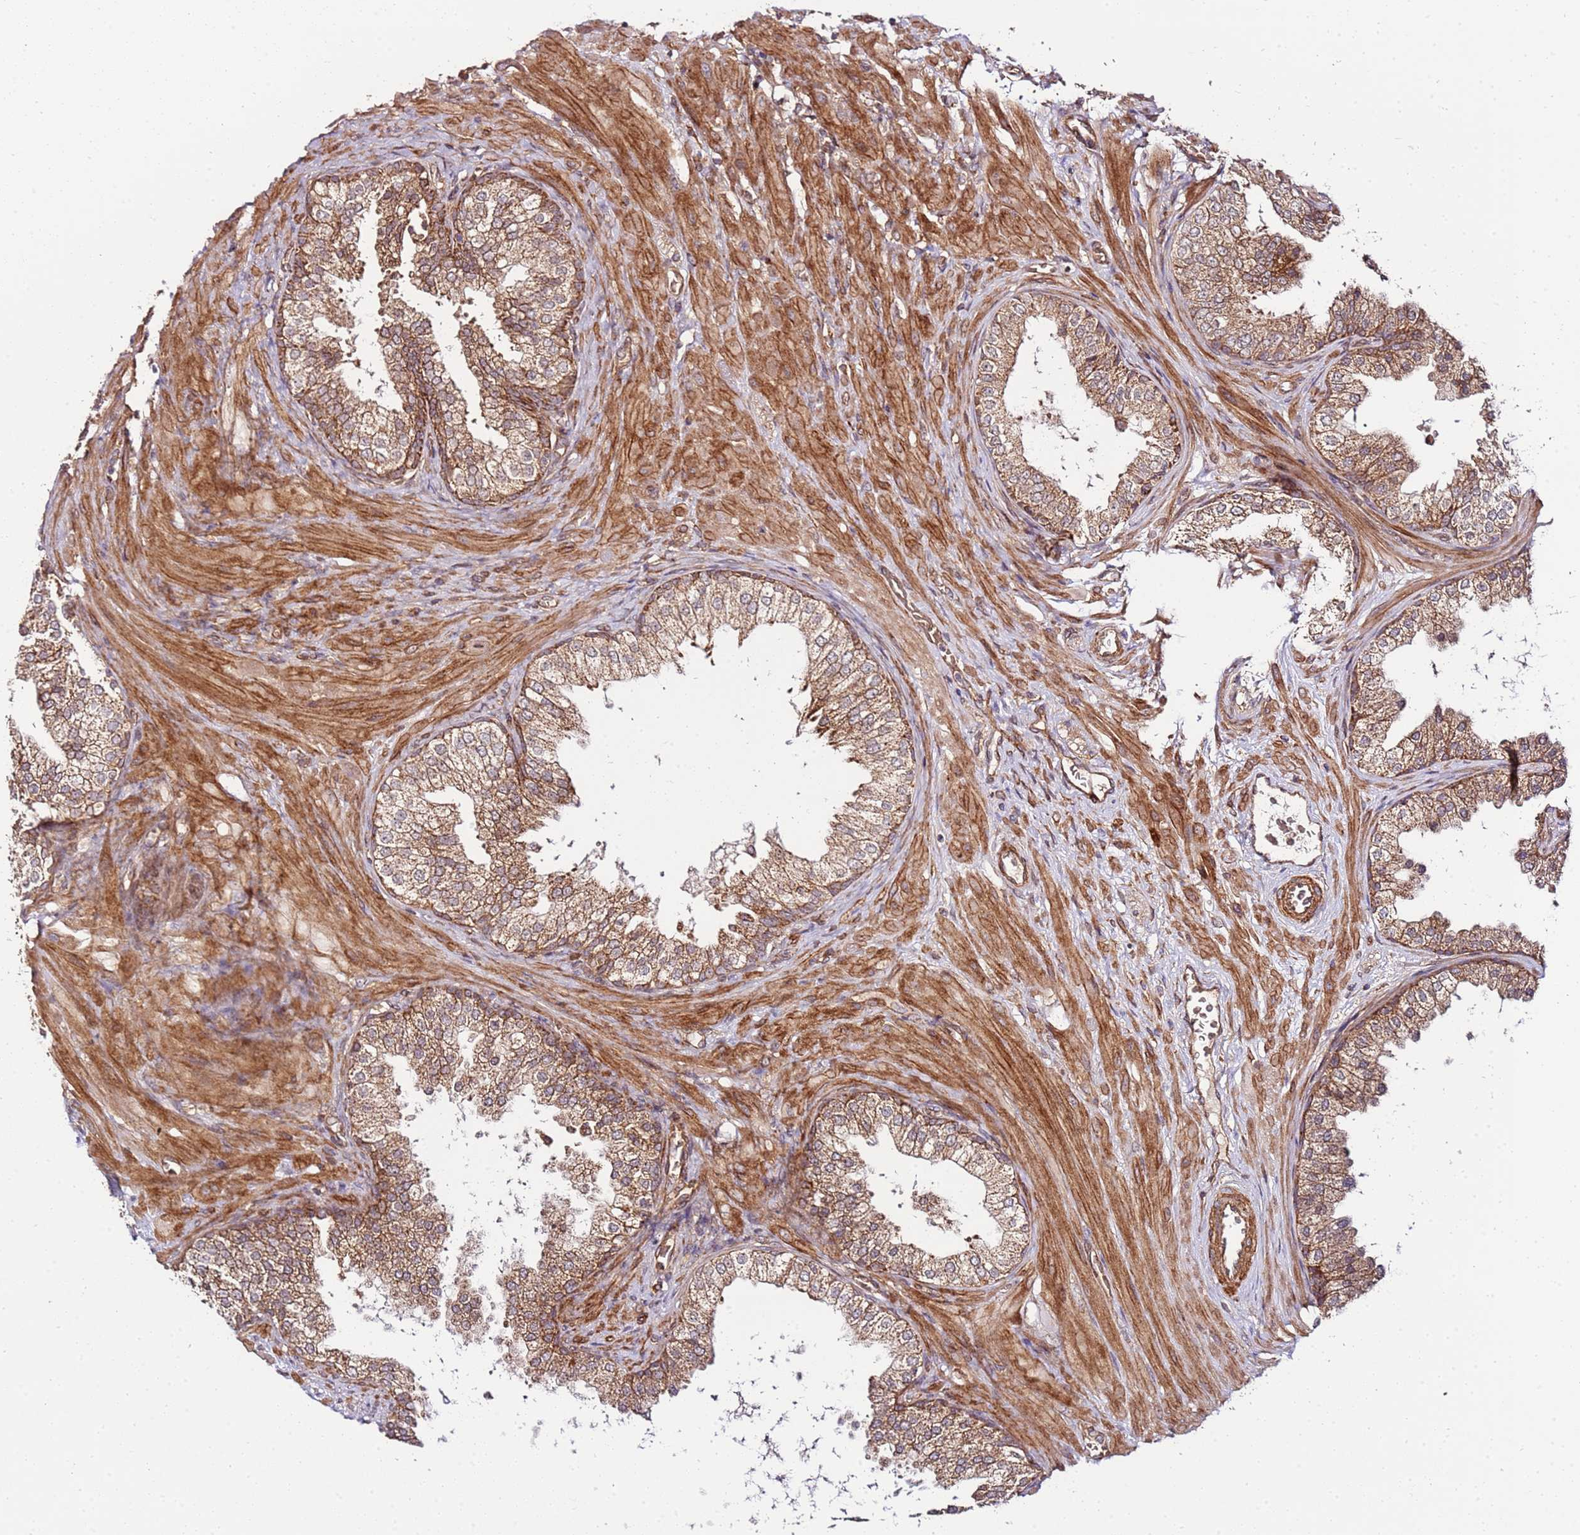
{"staining": {"intensity": "moderate", "quantity": ">75%", "location": "cytoplasmic/membranous"}, "tissue": "prostate", "cell_type": "Glandular cells", "image_type": "normal", "snomed": [{"axis": "morphology", "description": "Normal tissue, NOS"}, {"axis": "topography", "description": "Prostate"}], "caption": "Protein staining of unremarkable prostate exhibits moderate cytoplasmic/membranous staining in approximately >75% of glandular cells.", "gene": "TM2D2", "patient": {"sex": "male", "age": 48}}